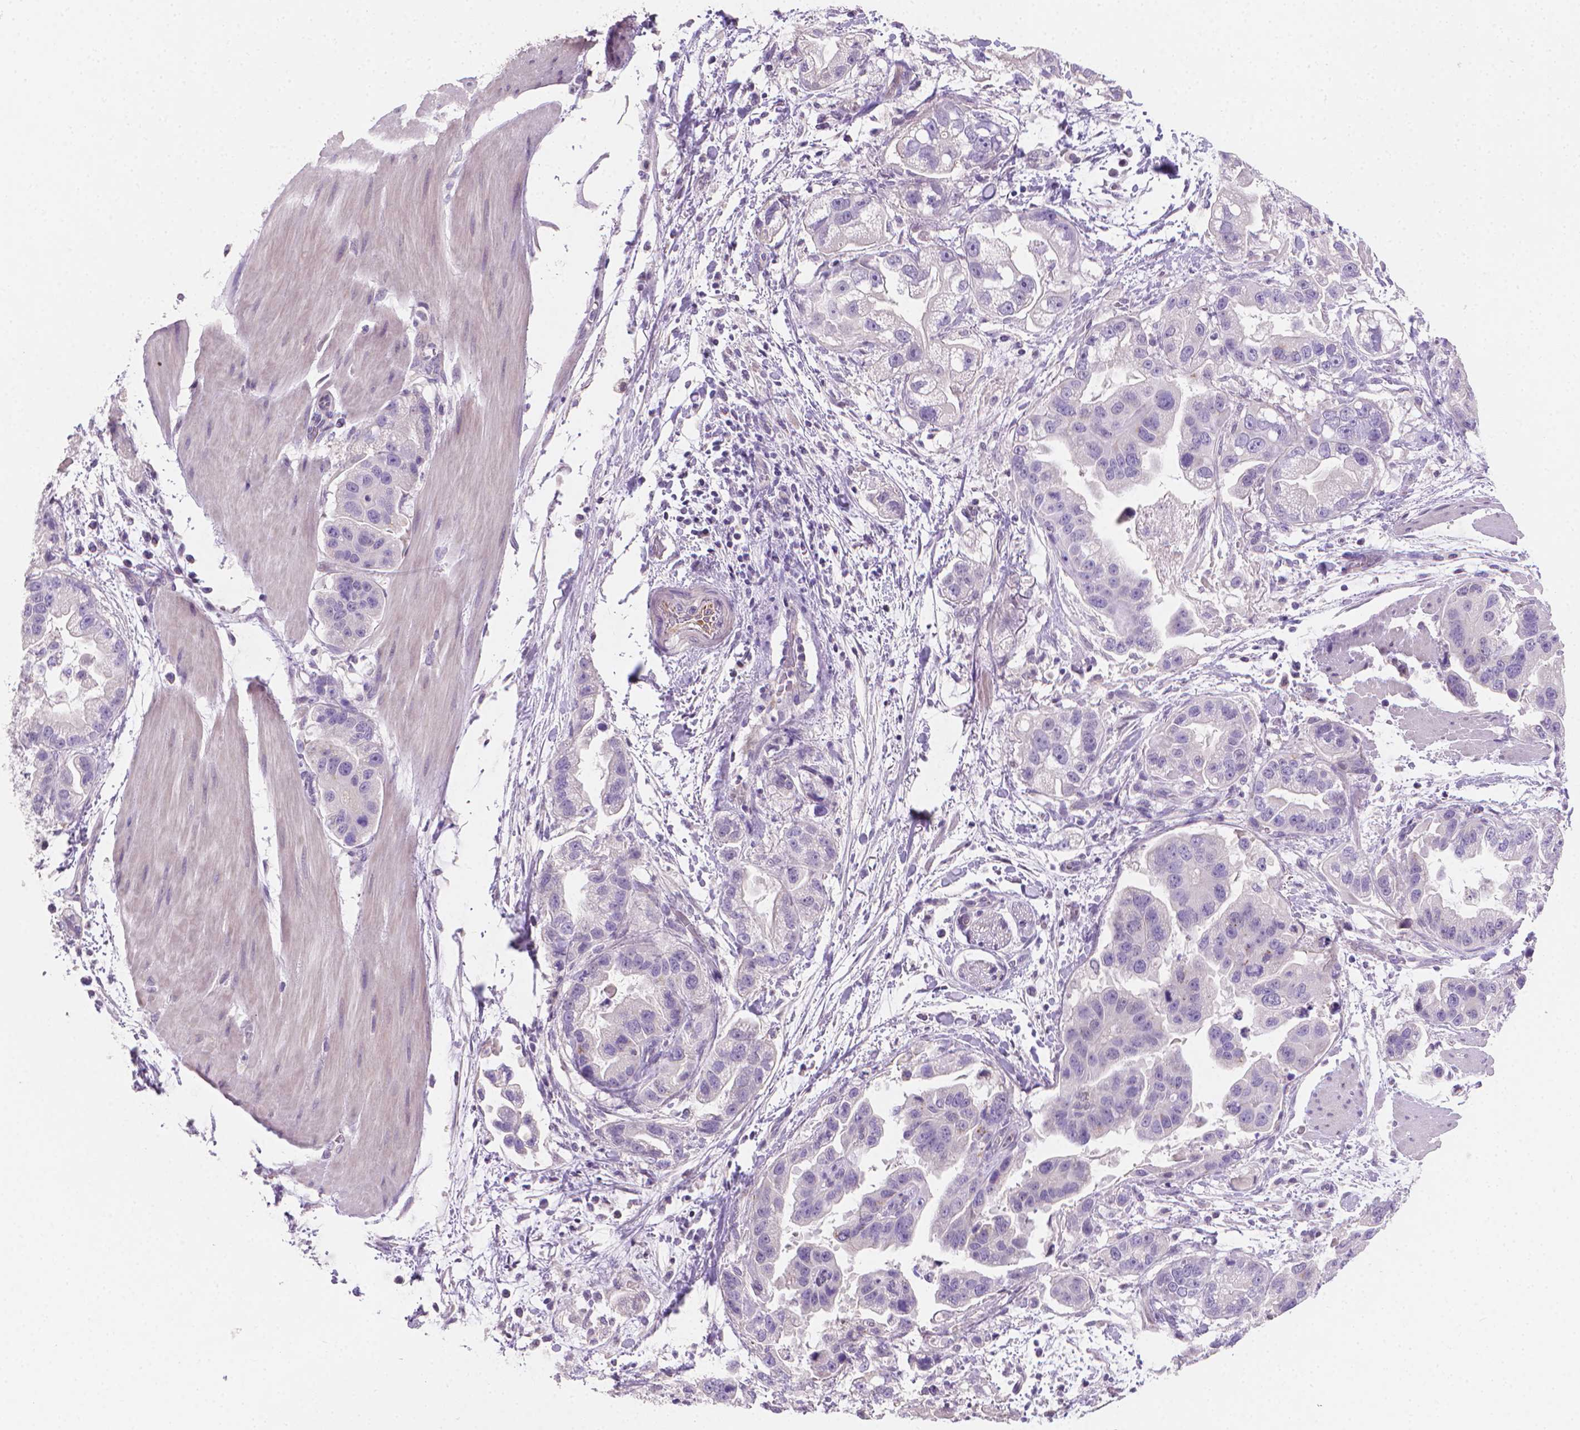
{"staining": {"intensity": "negative", "quantity": "none", "location": "none"}, "tissue": "stomach cancer", "cell_type": "Tumor cells", "image_type": "cancer", "snomed": [{"axis": "morphology", "description": "Adenocarcinoma, NOS"}, {"axis": "topography", "description": "Stomach"}], "caption": "The photomicrograph reveals no staining of tumor cells in stomach cancer (adenocarcinoma).", "gene": "CLXN", "patient": {"sex": "male", "age": 59}}